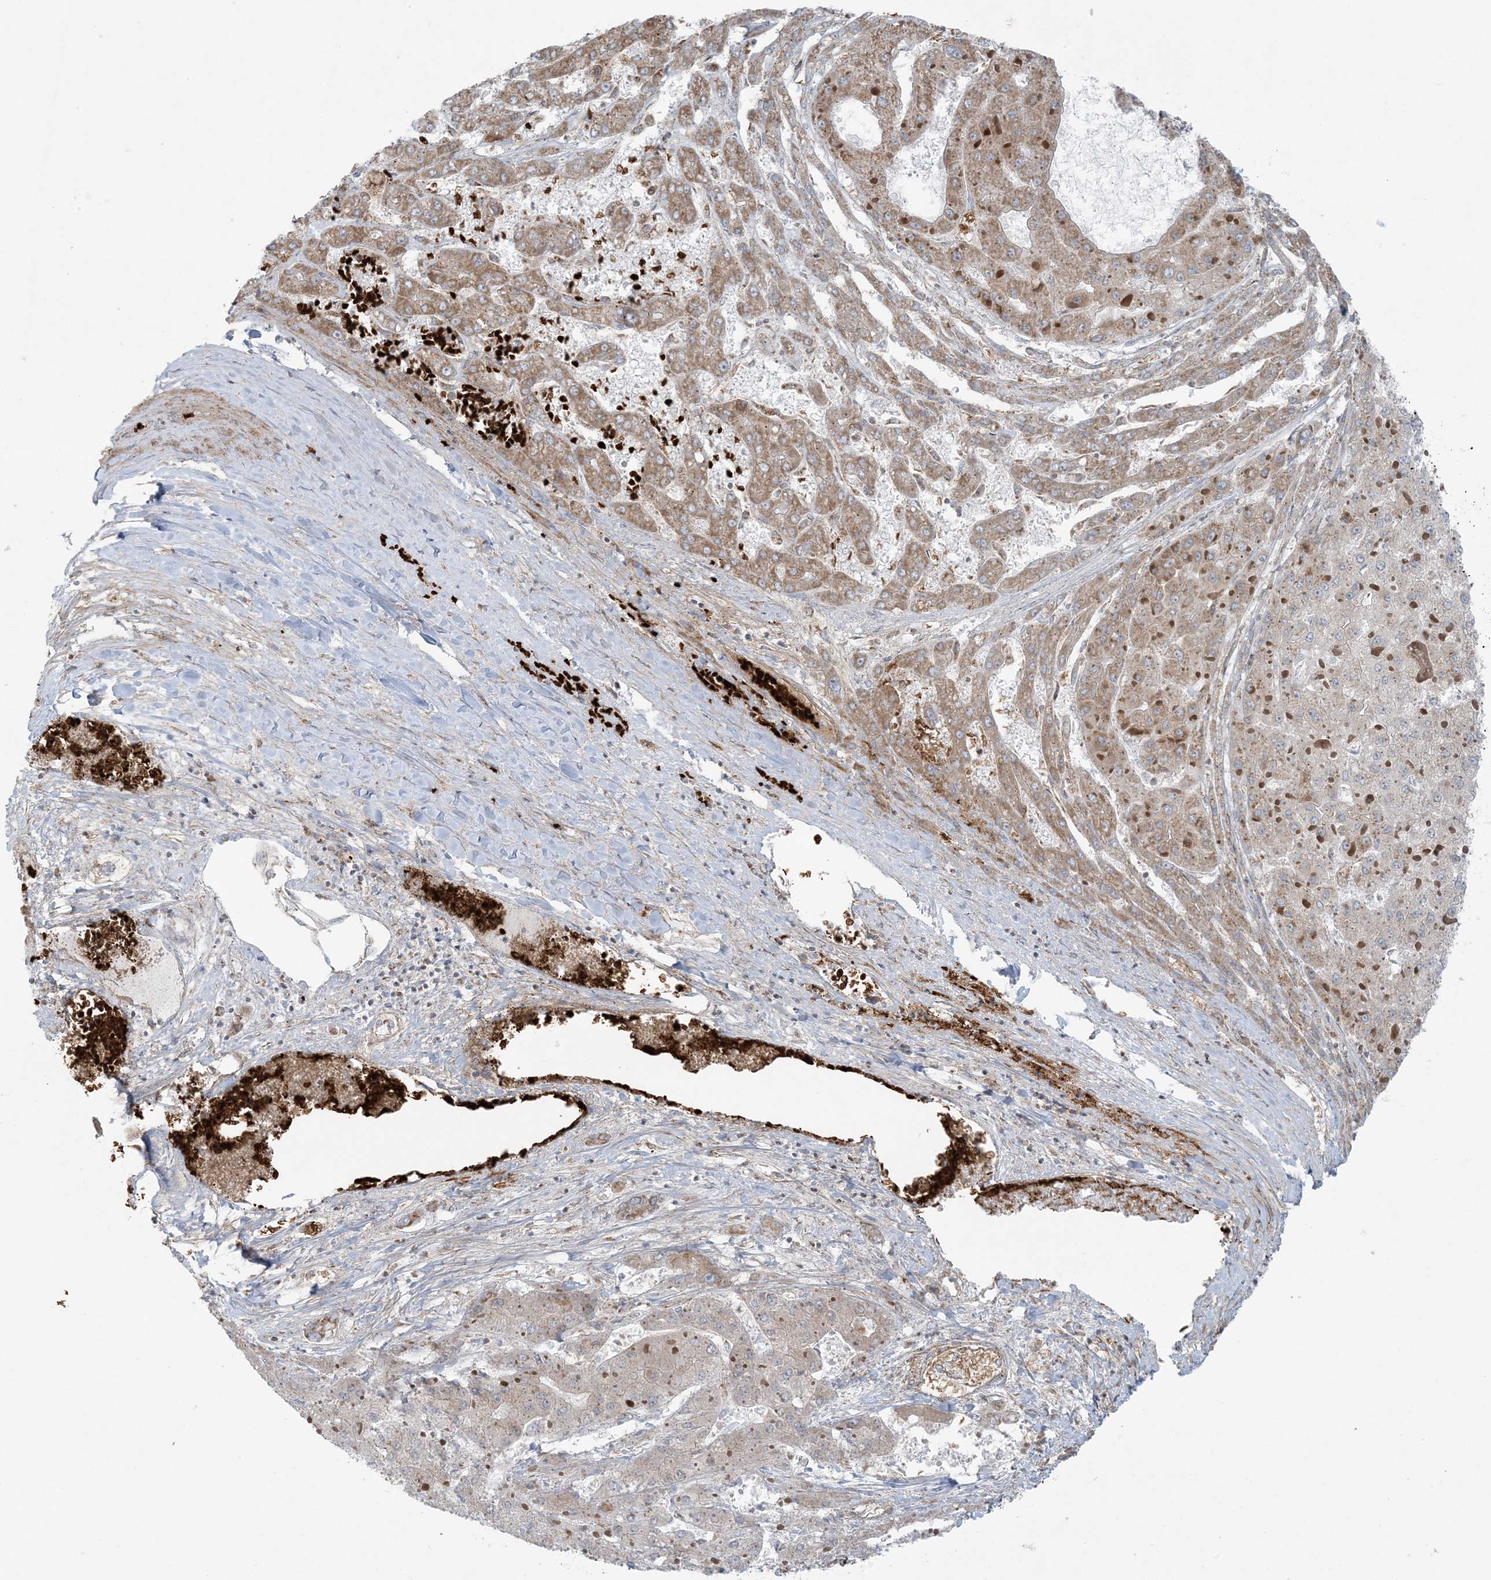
{"staining": {"intensity": "moderate", "quantity": ">75%", "location": "cytoplasmic/membranous"}, "tissue": "liver cancer", "cell_type": "Tumor cells", "image_type": "cancer", "snomed": [{"axis": "morphology", "description": "Carcinoma, Hepatocellular, NOS"}, {"axis": "topography", "description": "Liver"}], "caption": "Protein expression analysis of liver hepatocellular carcinoma displays moderate cytoplasmic/membranous positivity in about >75% of tumor cells. Nuclei are stained in blue.", "gene": "PIK3R4", "patient": {"sex": "female", "age": 73}}